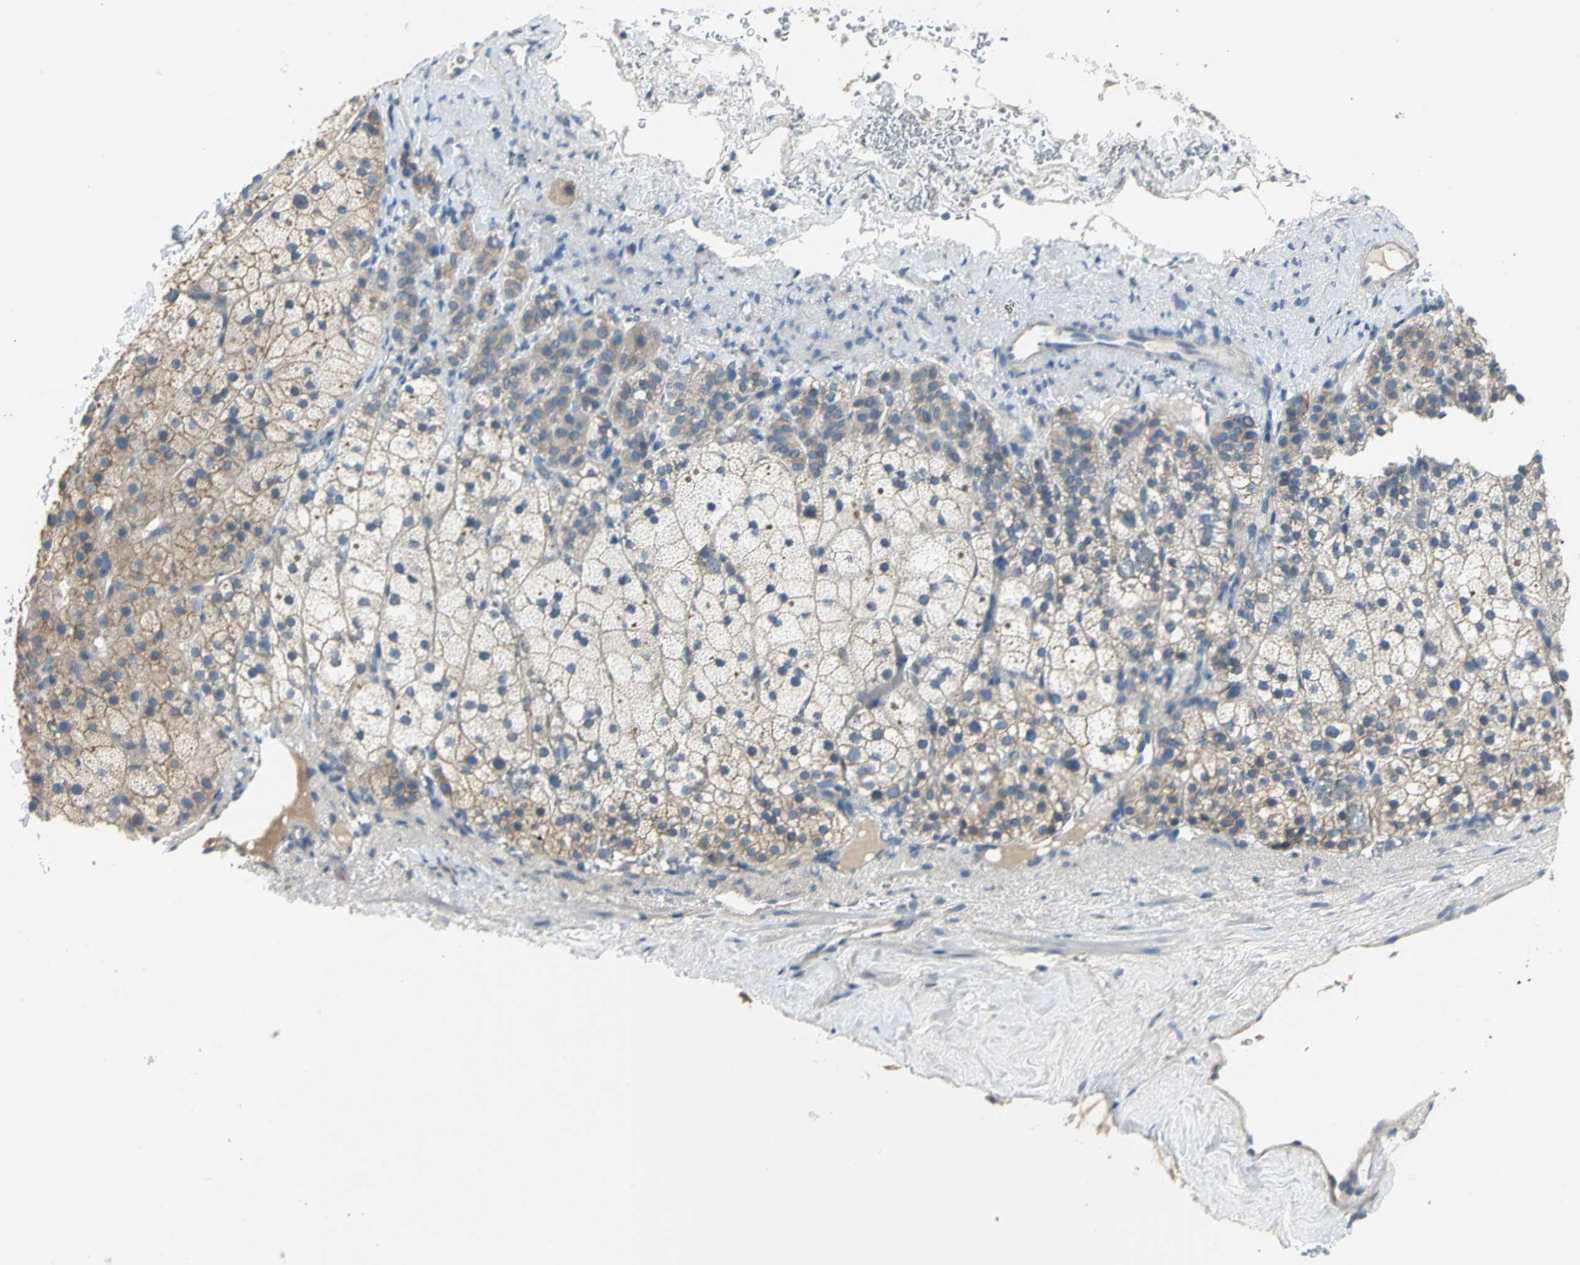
{"staining": {"intensity": "weak", "quantity": ">75%", "location": "cytoplasmic/membranous"}, "tissue": "adrenal gland", "cell_type": "Glandular cells", "image_type": "normal", "snomed": [{"axis": "morphology", "description": "Normal tissue, NOS"}, {"axis": "topography", "description": "Adrenal gland"}], "caption": "Immunohistochemical staining of benign human adrenal gland exhibits weak cytoplasmic/membranous protein staining in approximately >75% of glandular cells. (DAB = brown stain, brightfield microscopy at high magnification).", "gene": "HTR1F", "patient": {"sex": "male", "age": 35}}